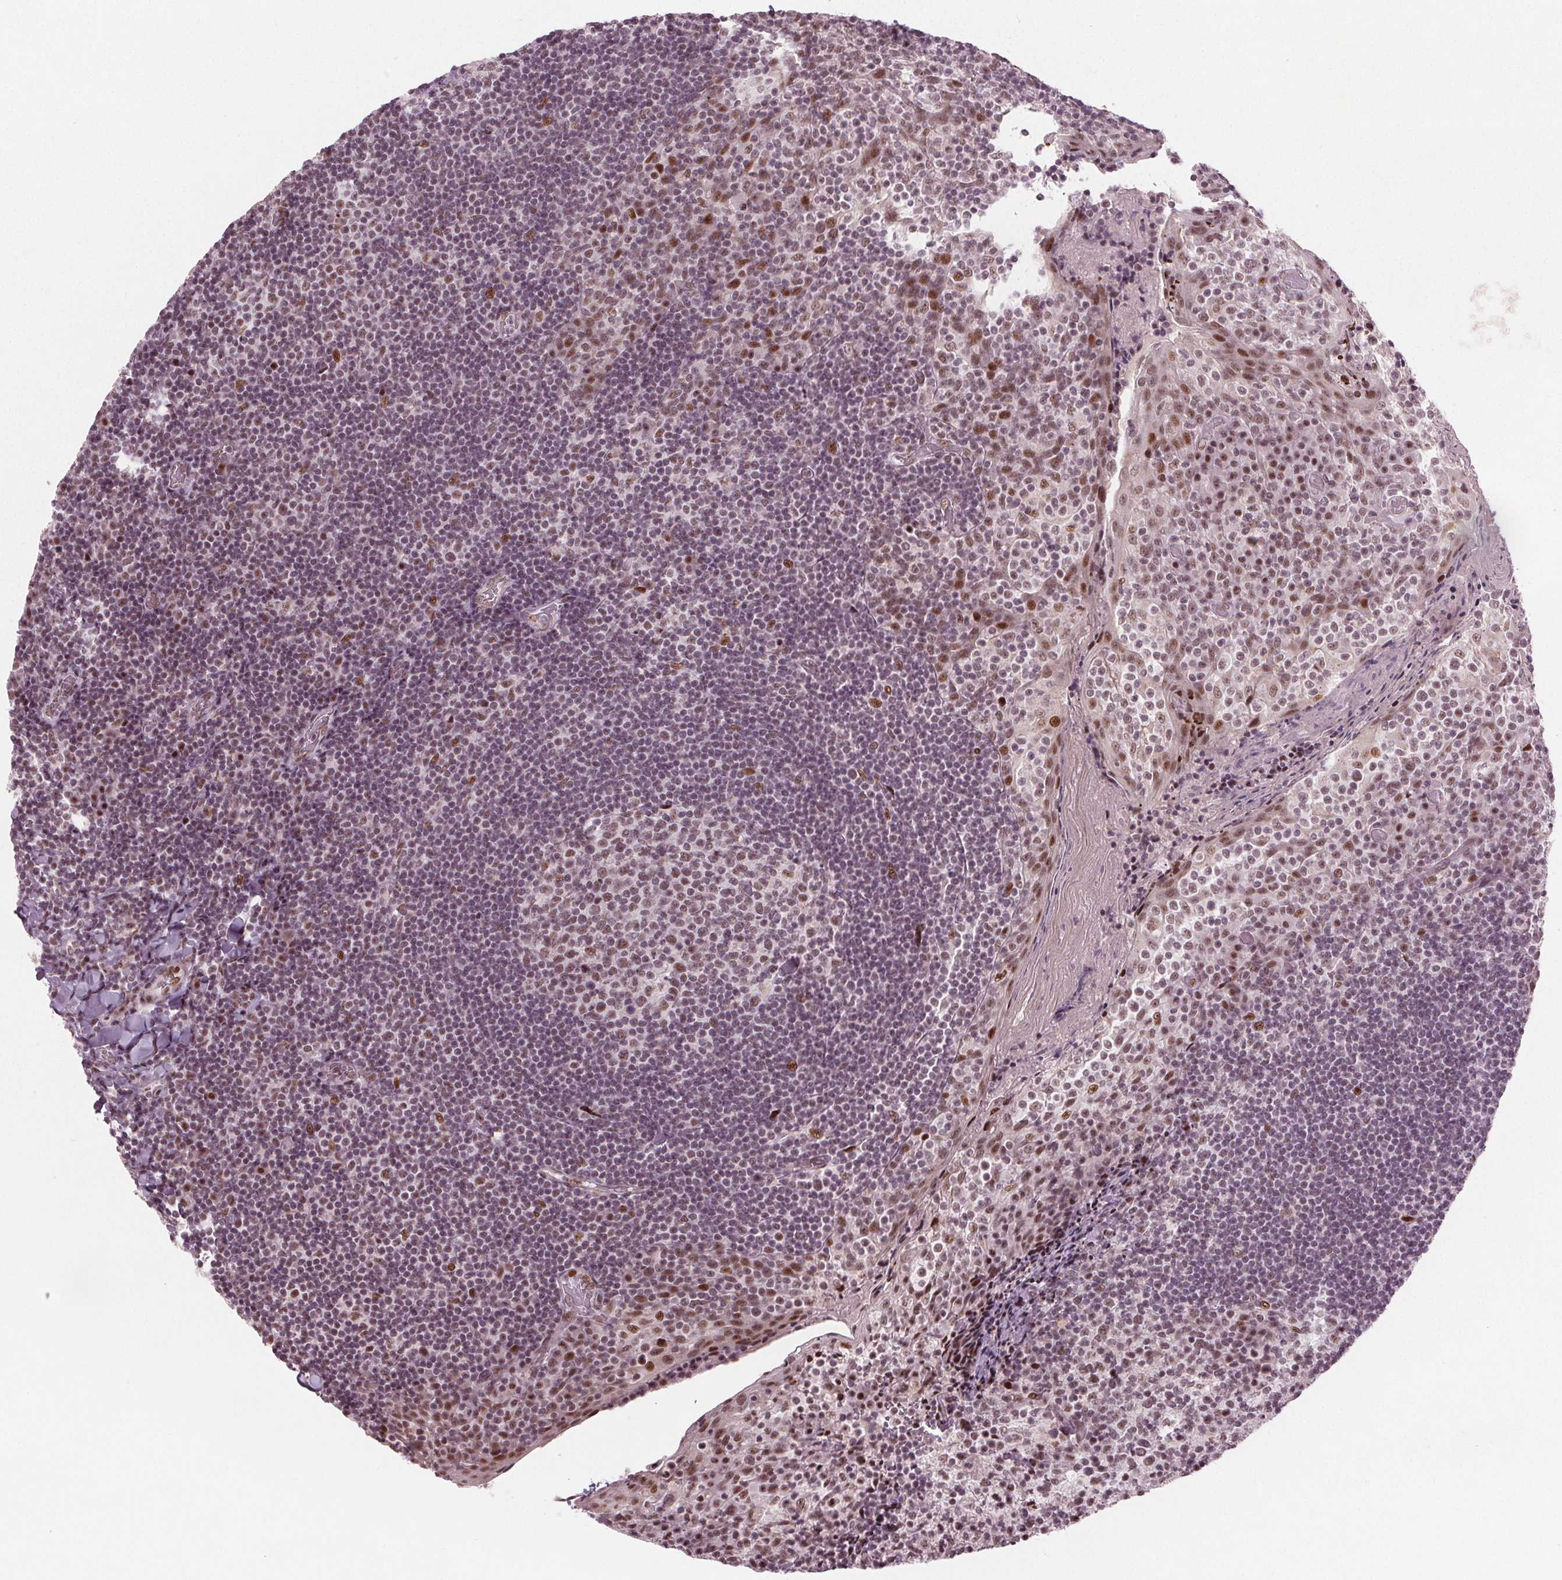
{"staining": {"intensity": "moderate", "quantity": ">75%", "location": "nuclear"}, "tissue": "tonsil", "cell_type": "Germinal center cells", "image_type": "normal", "snomed": [{"axis": "morphology", "description": "Normal tissue, NOS"}, {"axis": "topography", "description": "Tonsil"}], "caption": "This is a photomicrograph of IHC staining of normal tonsil, which shows moderate staining in the nuclear of germinal center cells.", "gene": "TTC34", "patient": {"sex": "female", "age": 10}}